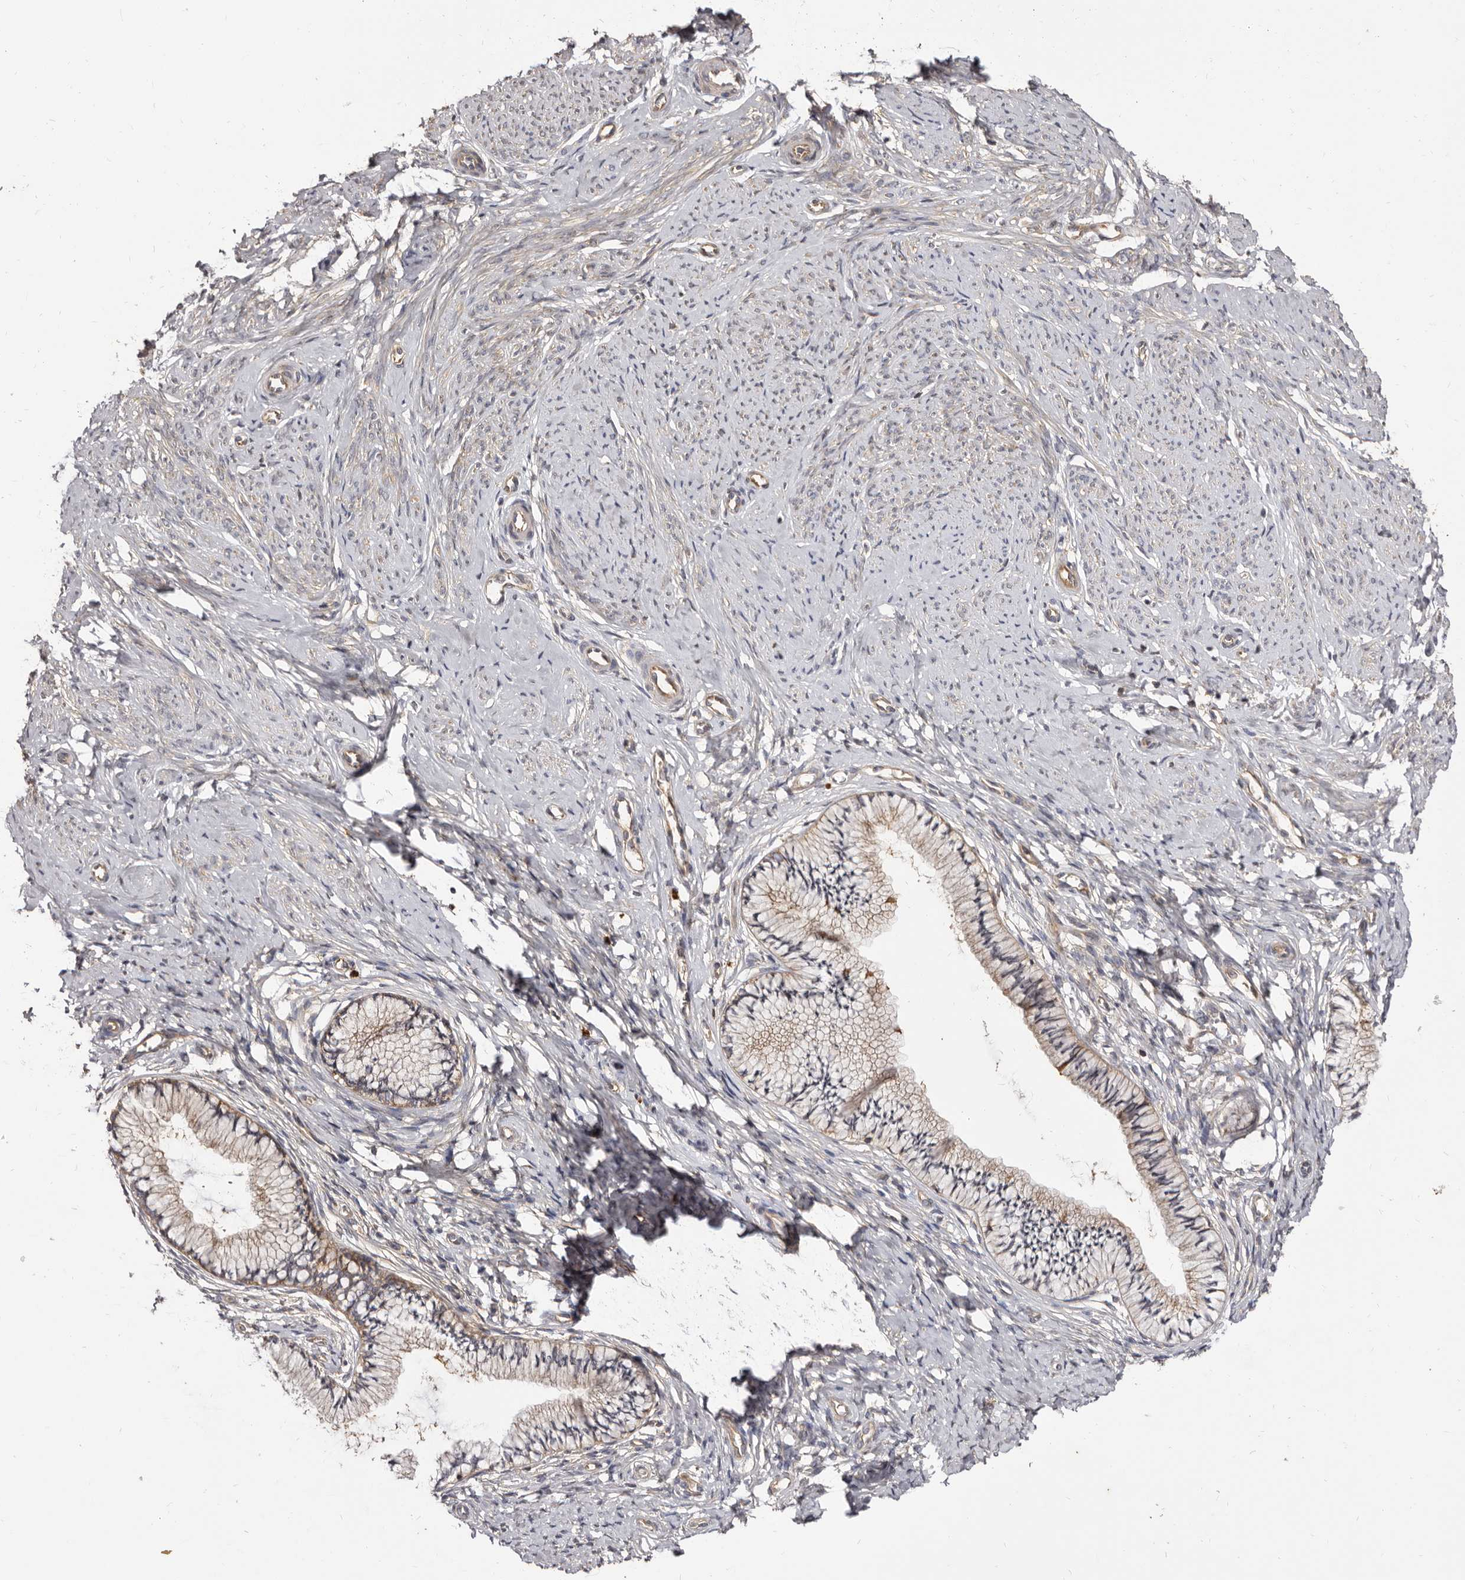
{"staining": {"intensity": "moderate", "quantity": ">75%", "location": "cytoplasmic/membranous"}, "tissue": "cervix", "cell_type": "Glandular cells", "image_type": "normal", "snomed": [{"axis": "morphology", "description": "Normal tissue, NOS"}, {"axis": "topography", "description": "Cervix"}], "caption": "Immunohistochemical staining of benign cervix displays medium levels of moderate cytoplasmic/membranous staining in about >75% of glandular cells.", "gene": "ADAMTS20", "patient": {"sex": "female", "age": 36}}